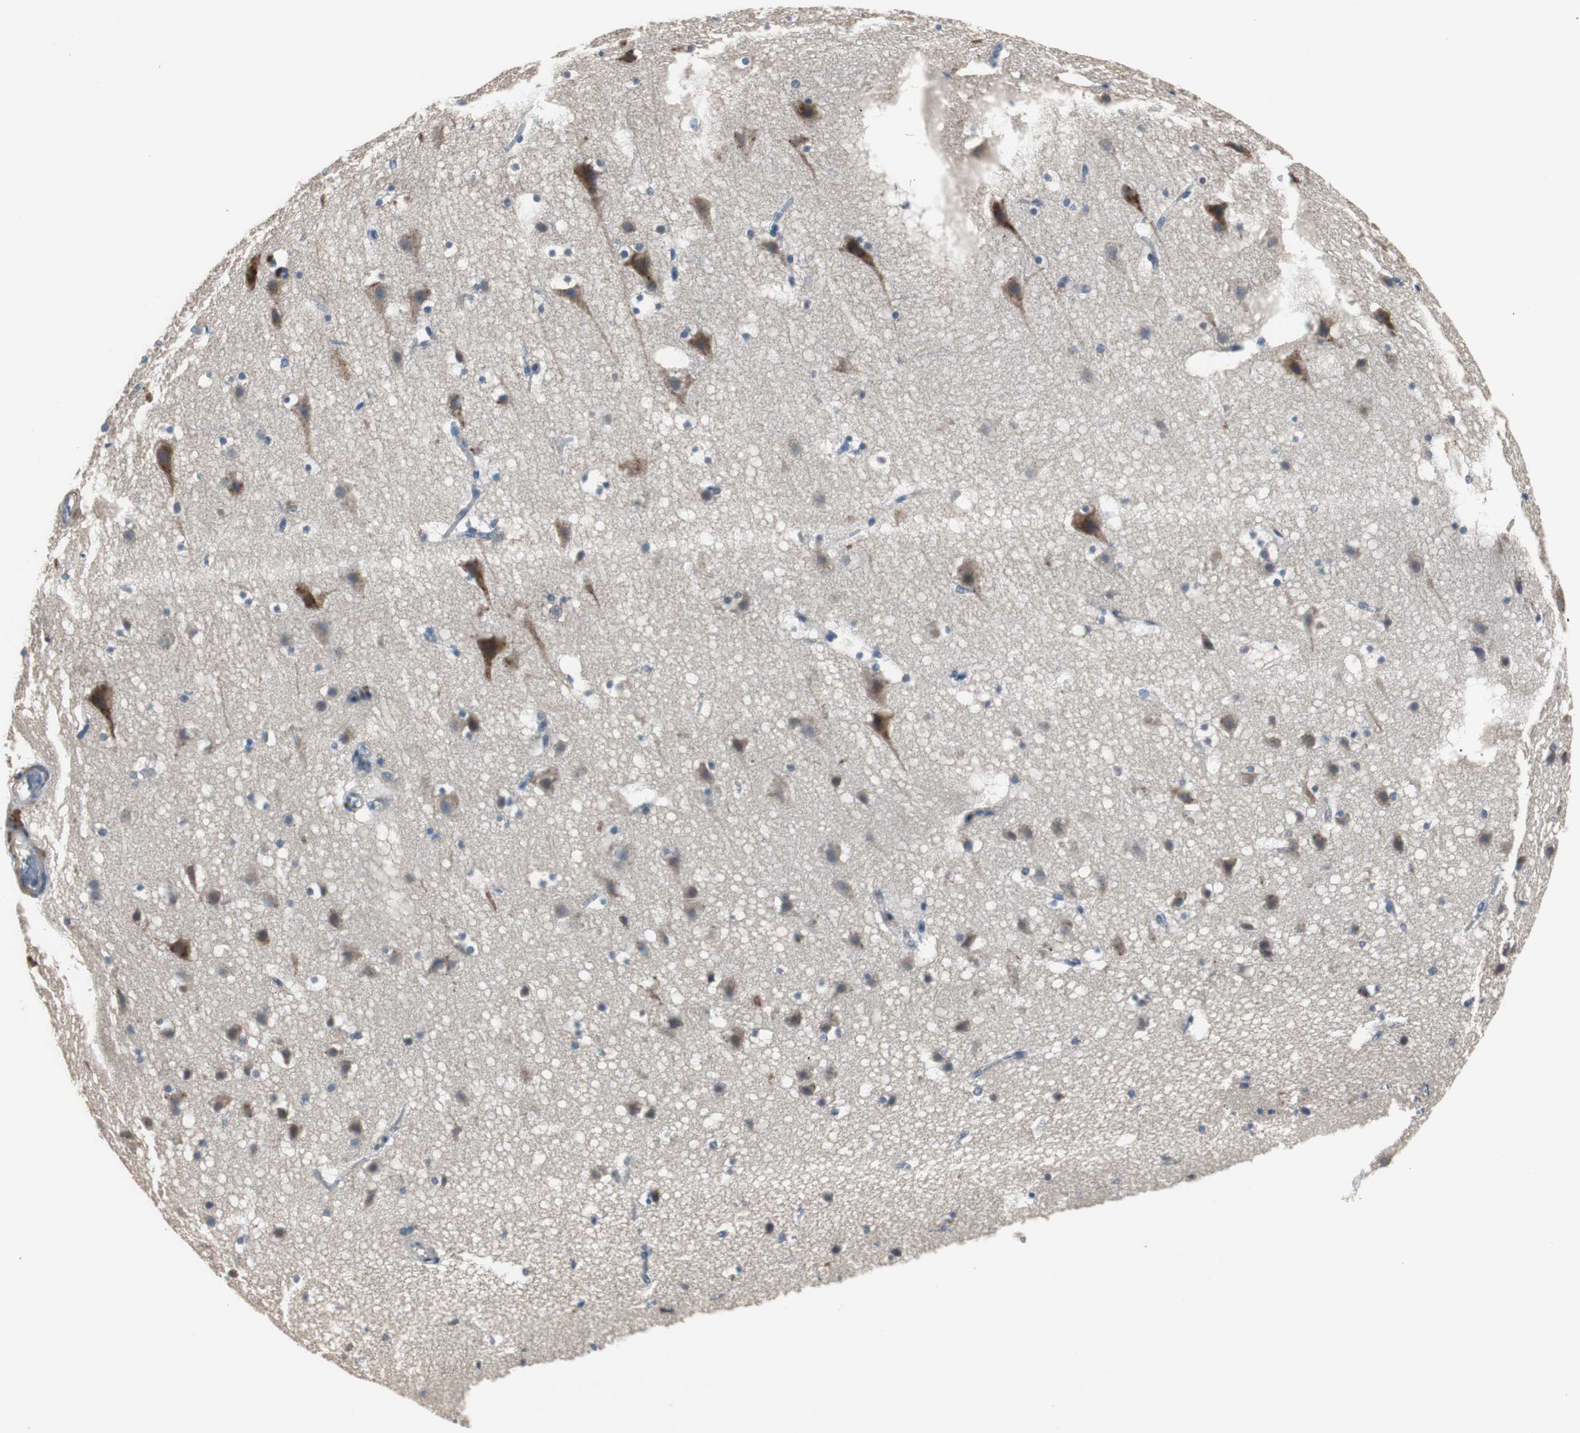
{"staining": {"intensity": "weak", "quantity": "25%-75%", "location": "cytoplasmic/membranous"}, "tissue": "cerebral cortex", "cell_type": "Endothelial cells", "image_type": "normal", "snomed": [{"axis": "morphology", "description": "Normal tissue, NOS"}, {"axis": "topography", "description": "Cerebral cortex"}], "caption": "Cerebral cortex stained with a brown dye shows weak cytoplasmic/membranous positive staining in approximately 25%-75% of endothelial cells.", "gene": "PCYT1B", "patient": {"sex": "male", "age": 45}}